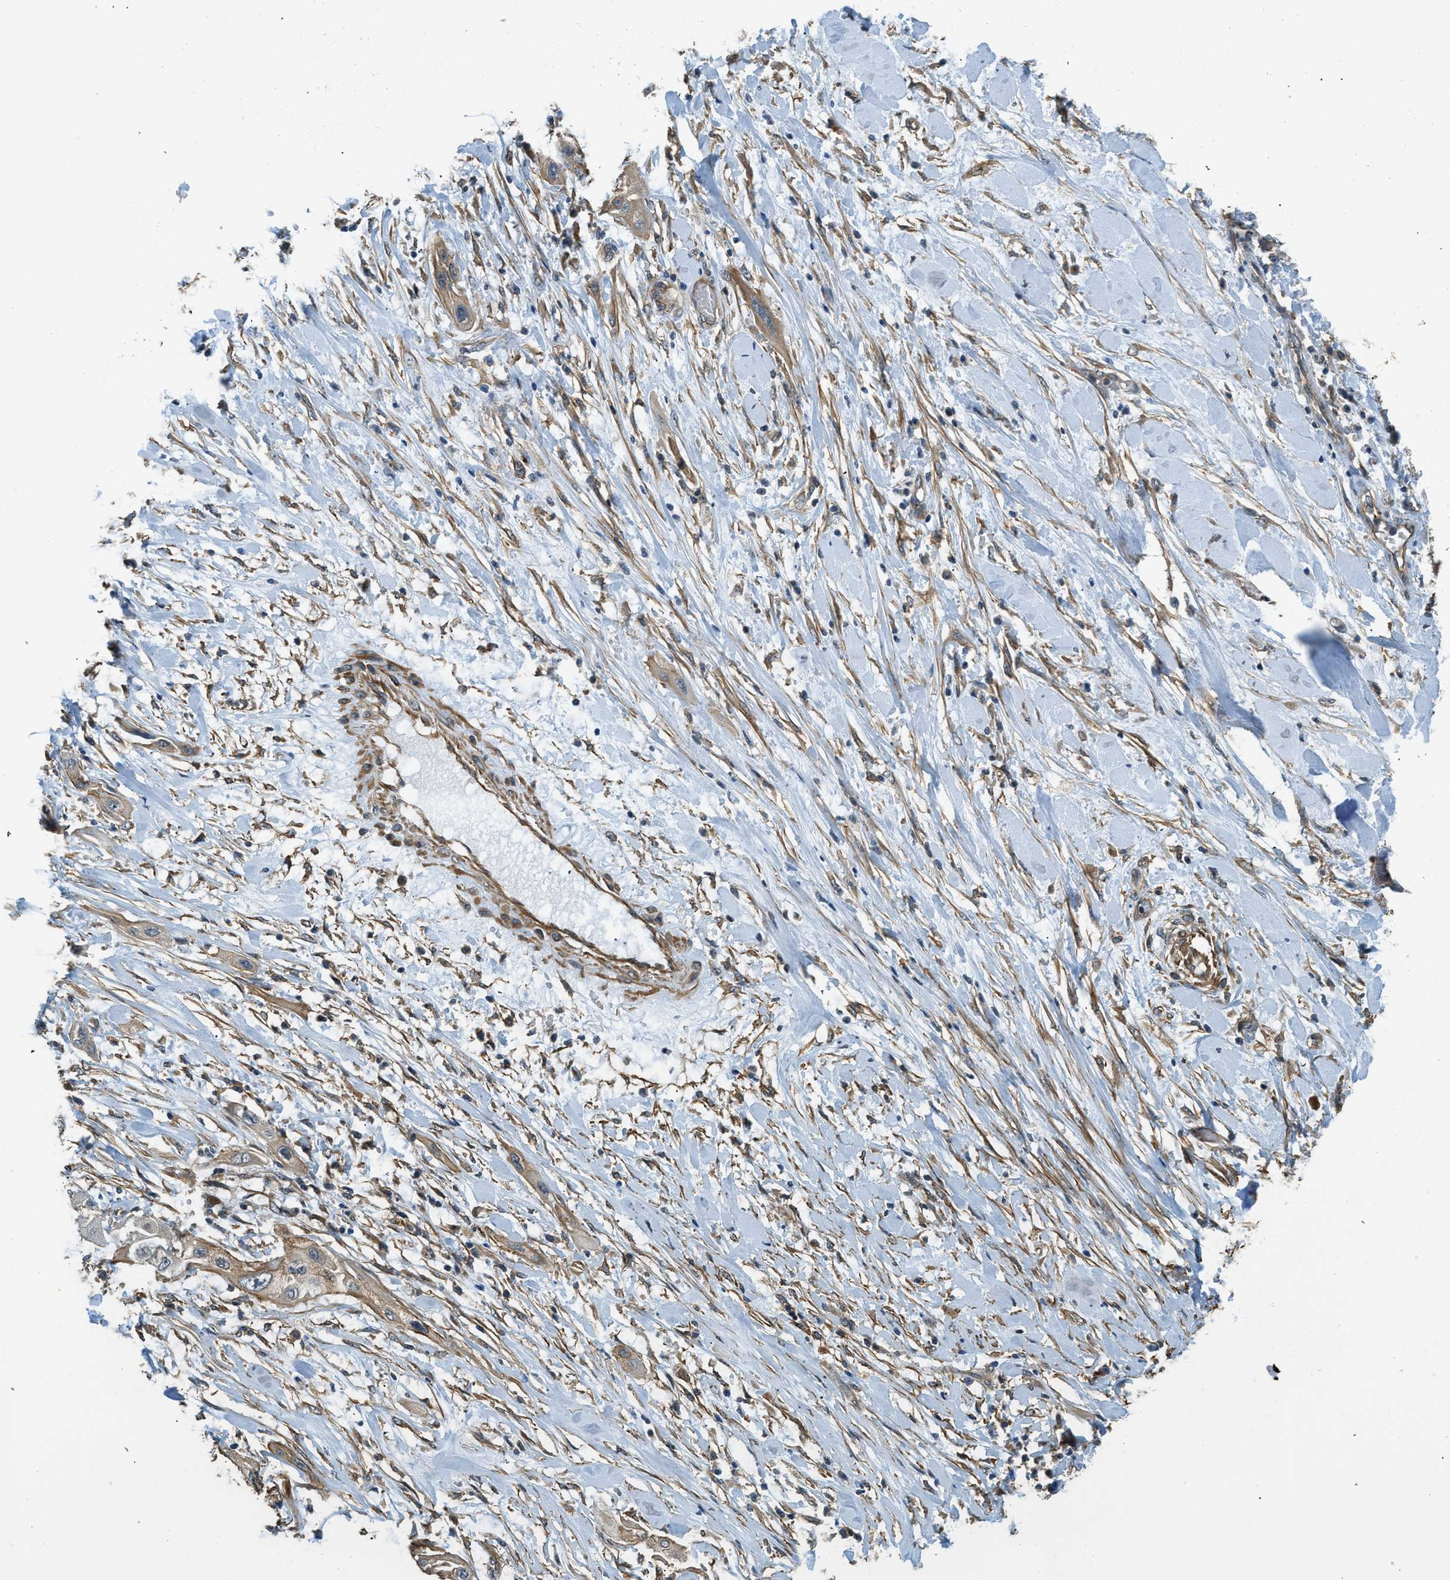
{"staining": {"intensity": "moderate", "quantity": ">75%", "location": "cytoplasmic/membranous"}, "tissue": "lung cancer", "cell_type": "Tumor cells", "image_type": "cancer", "snomed": [{"axis": "morphology", "description": "Squamous cell carcinoma, NOS"}, {"axis": "topography", "description": "Lung"}], "caption": "Immunohistochemistry (IHC) image of neoplastic tissue: lung cancer (squamous cell carcinoma) stained using IHC exhibits medium levels of moderate protein expression localized specifically in the cytoplasmic/membranous of tumor cells, appearing as a cytoplasmic/membranous brown color.", "gene": "CGN", "patient": {"sex": "female", "age": 47}}